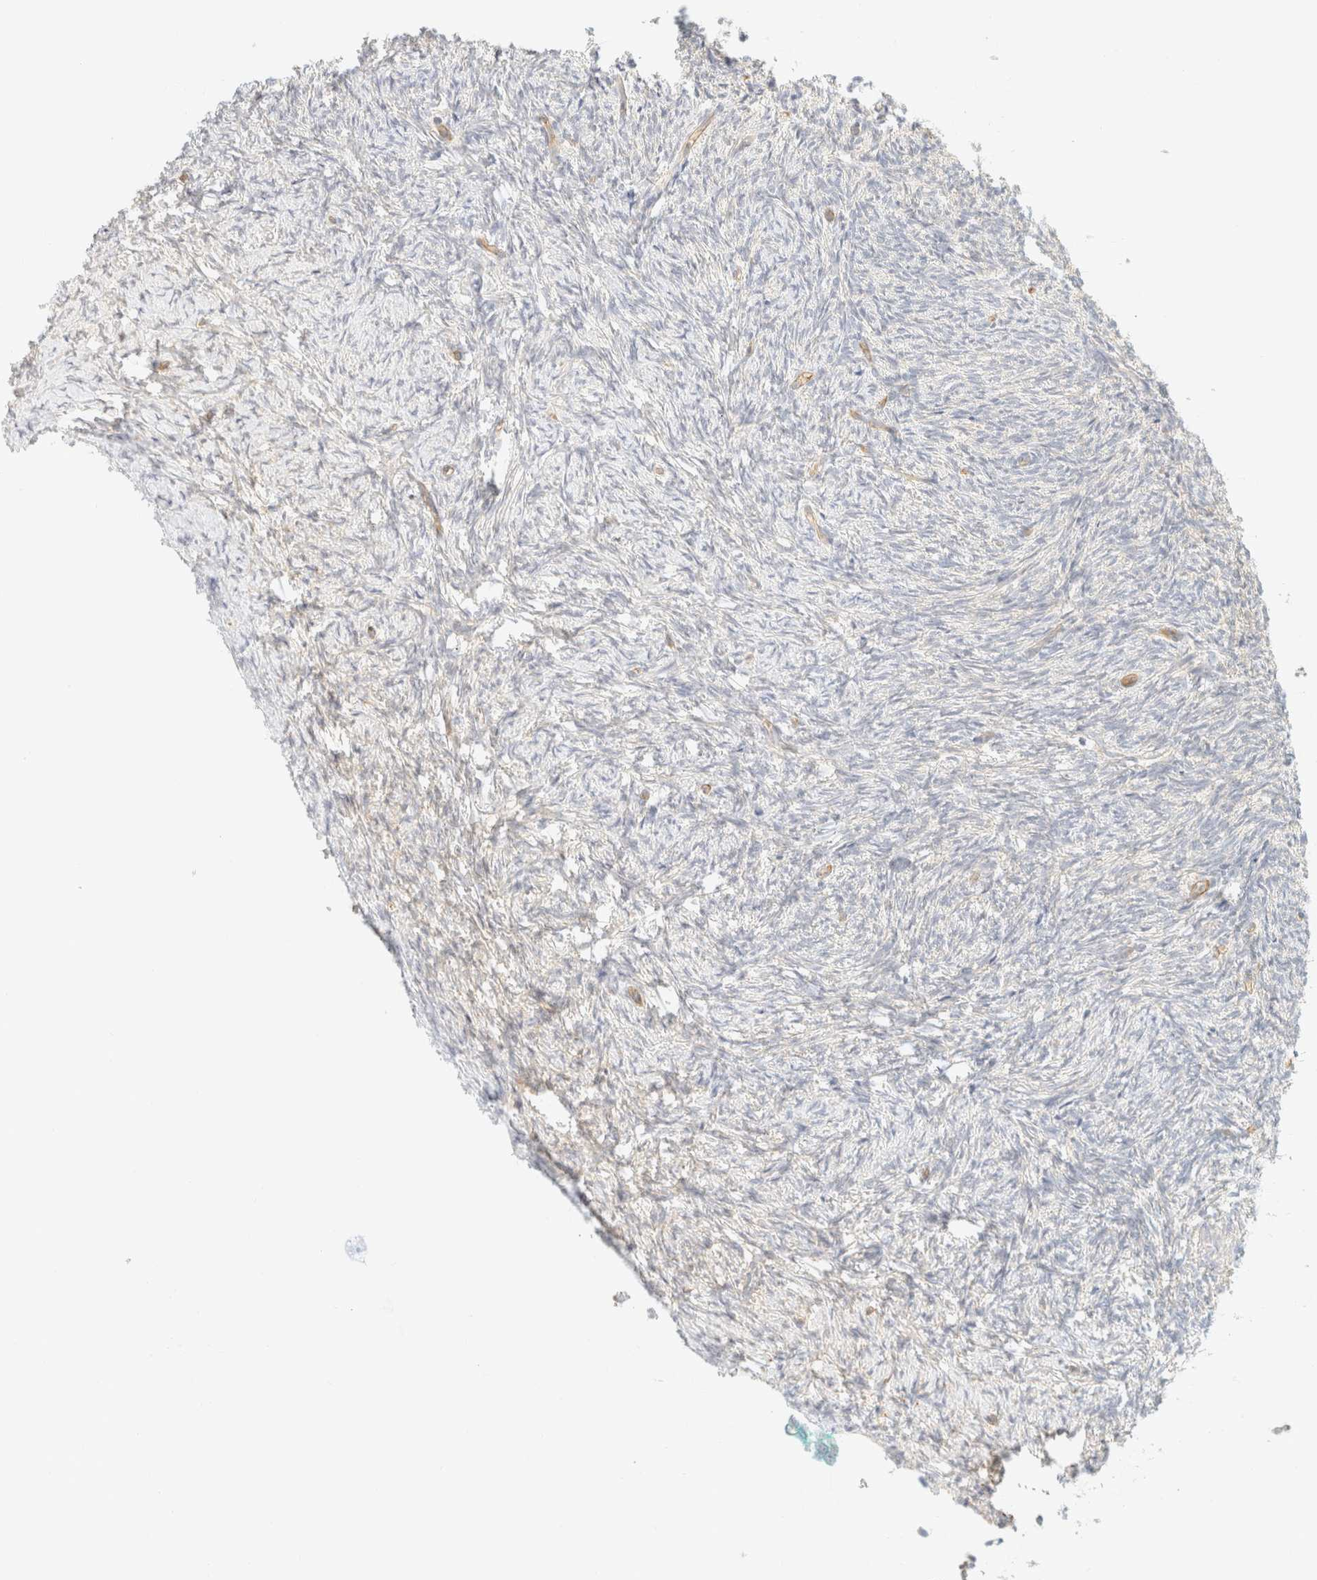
{"staining": {"intensity": "negative", "quantity": "none", "location": "none"}, "tissue": "ovary", "cell_type": "Follicle cells", "image_type": "normal", "snomed": [{"axis": "morphology", "description": "Normal tissue, NOS"}, {"axis": "topography", "description": "Ovary"}], "caption": "Normal ovary was stained to show a protein in brown. There is no significant positivity in follicle cells. Brightfield microscopy of immunohistochemistry (IHC) stained with DAB (3,3'-diaminobenzidine) (brown) and hematoxylin (blue), captured at high magnification.", "gene": "OTOP2", "patient": {"sex": "female", "age": 41}}